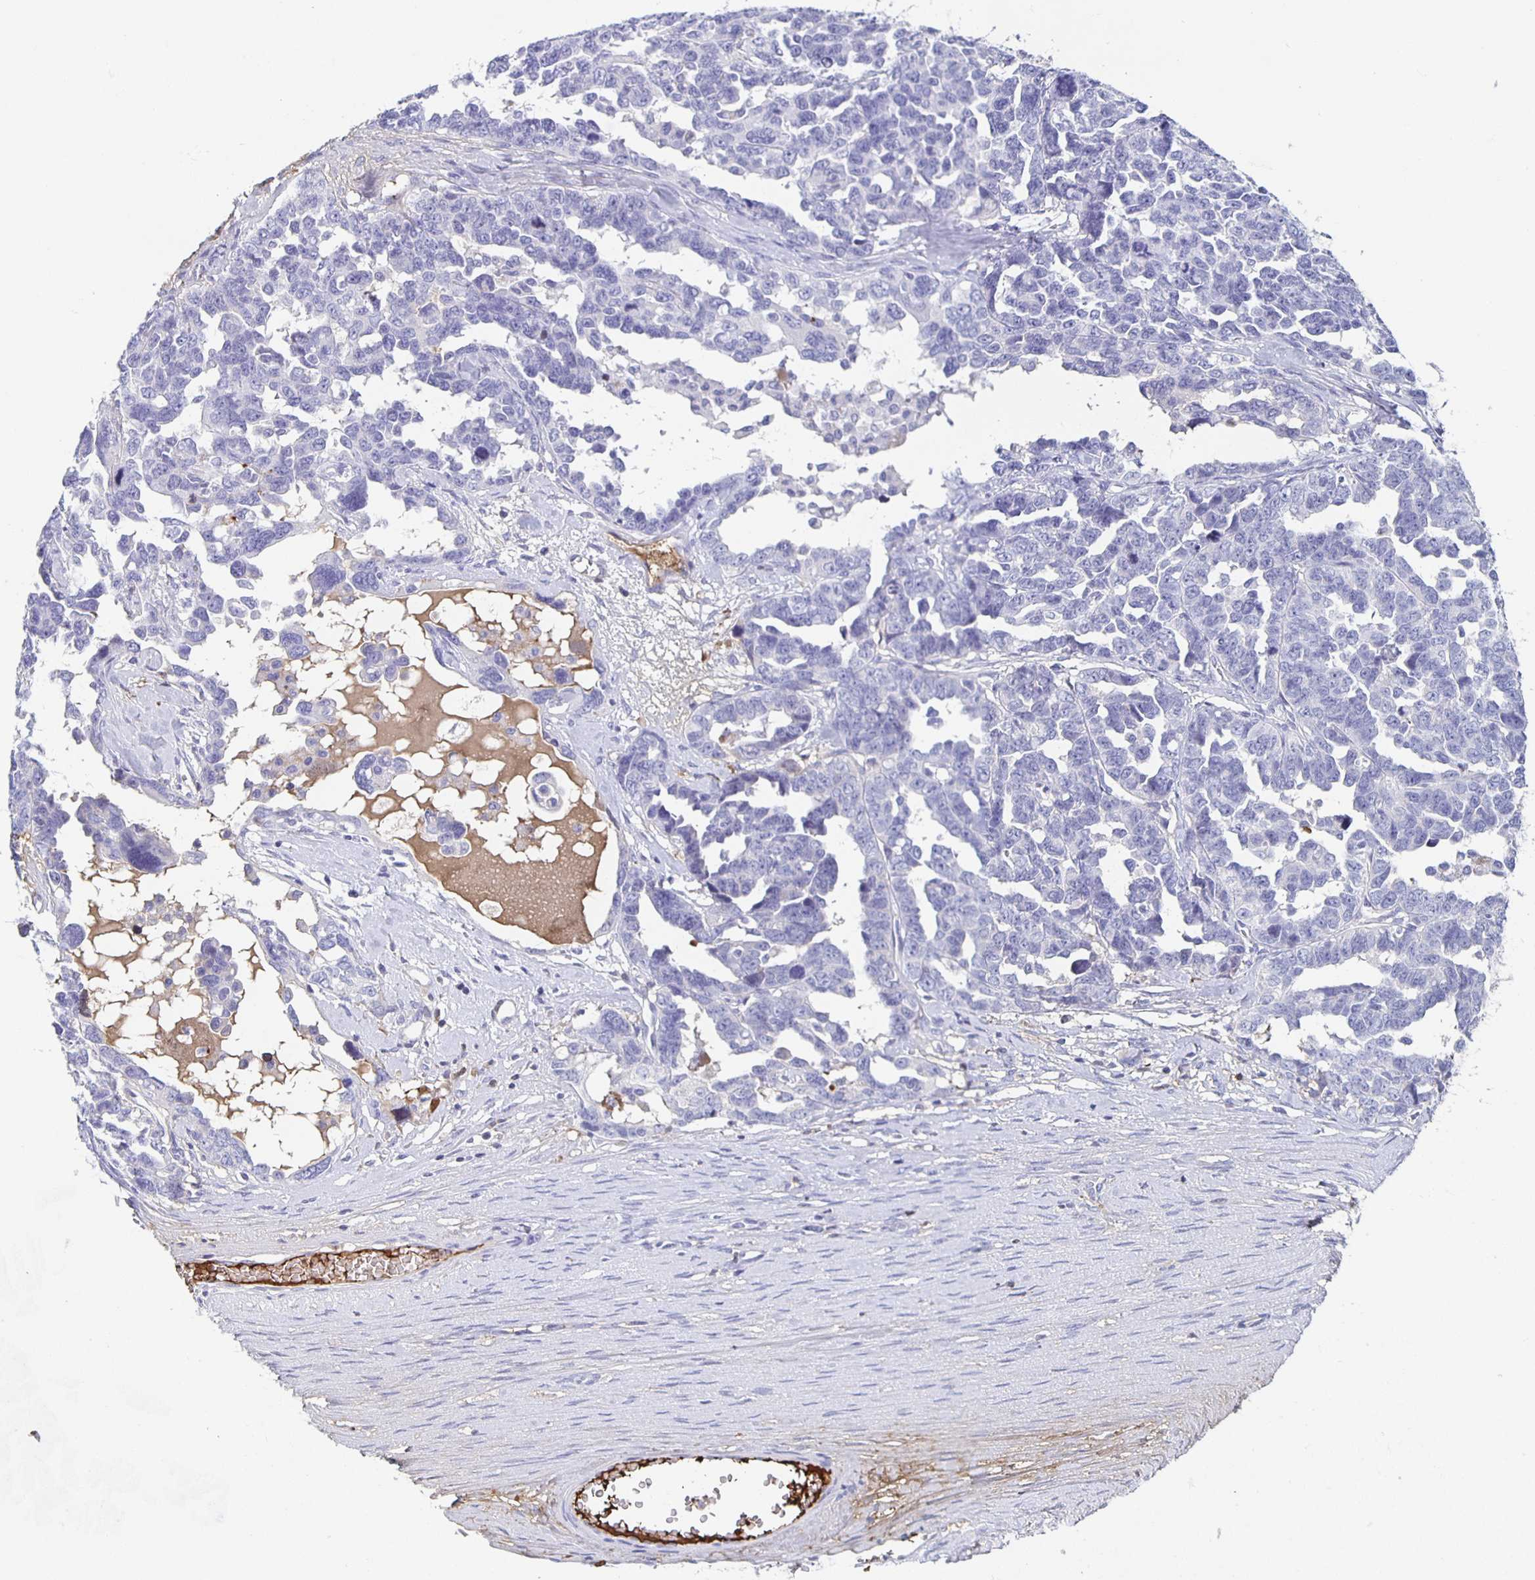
{"staining": {"intensity": "negative", "quantity": "none", "location": "none"}, "tissue": "ovarian cancer", "cell_type": "Tumor cells", "image_type": "cancer", "snomed": [{"axis": "morphology", "description": "Cystadenocarcinoma, serous, NOS"}, {"axis": "topography", "description": "Ovary"}], "caption": "DAB immunohistochemical staining of human serous cystadenocarcinoma (ovarian) demonstrates no significant positivity in tumor cells.", "gene": "FGA", "patient": {"sex": "female", "age": 69}}